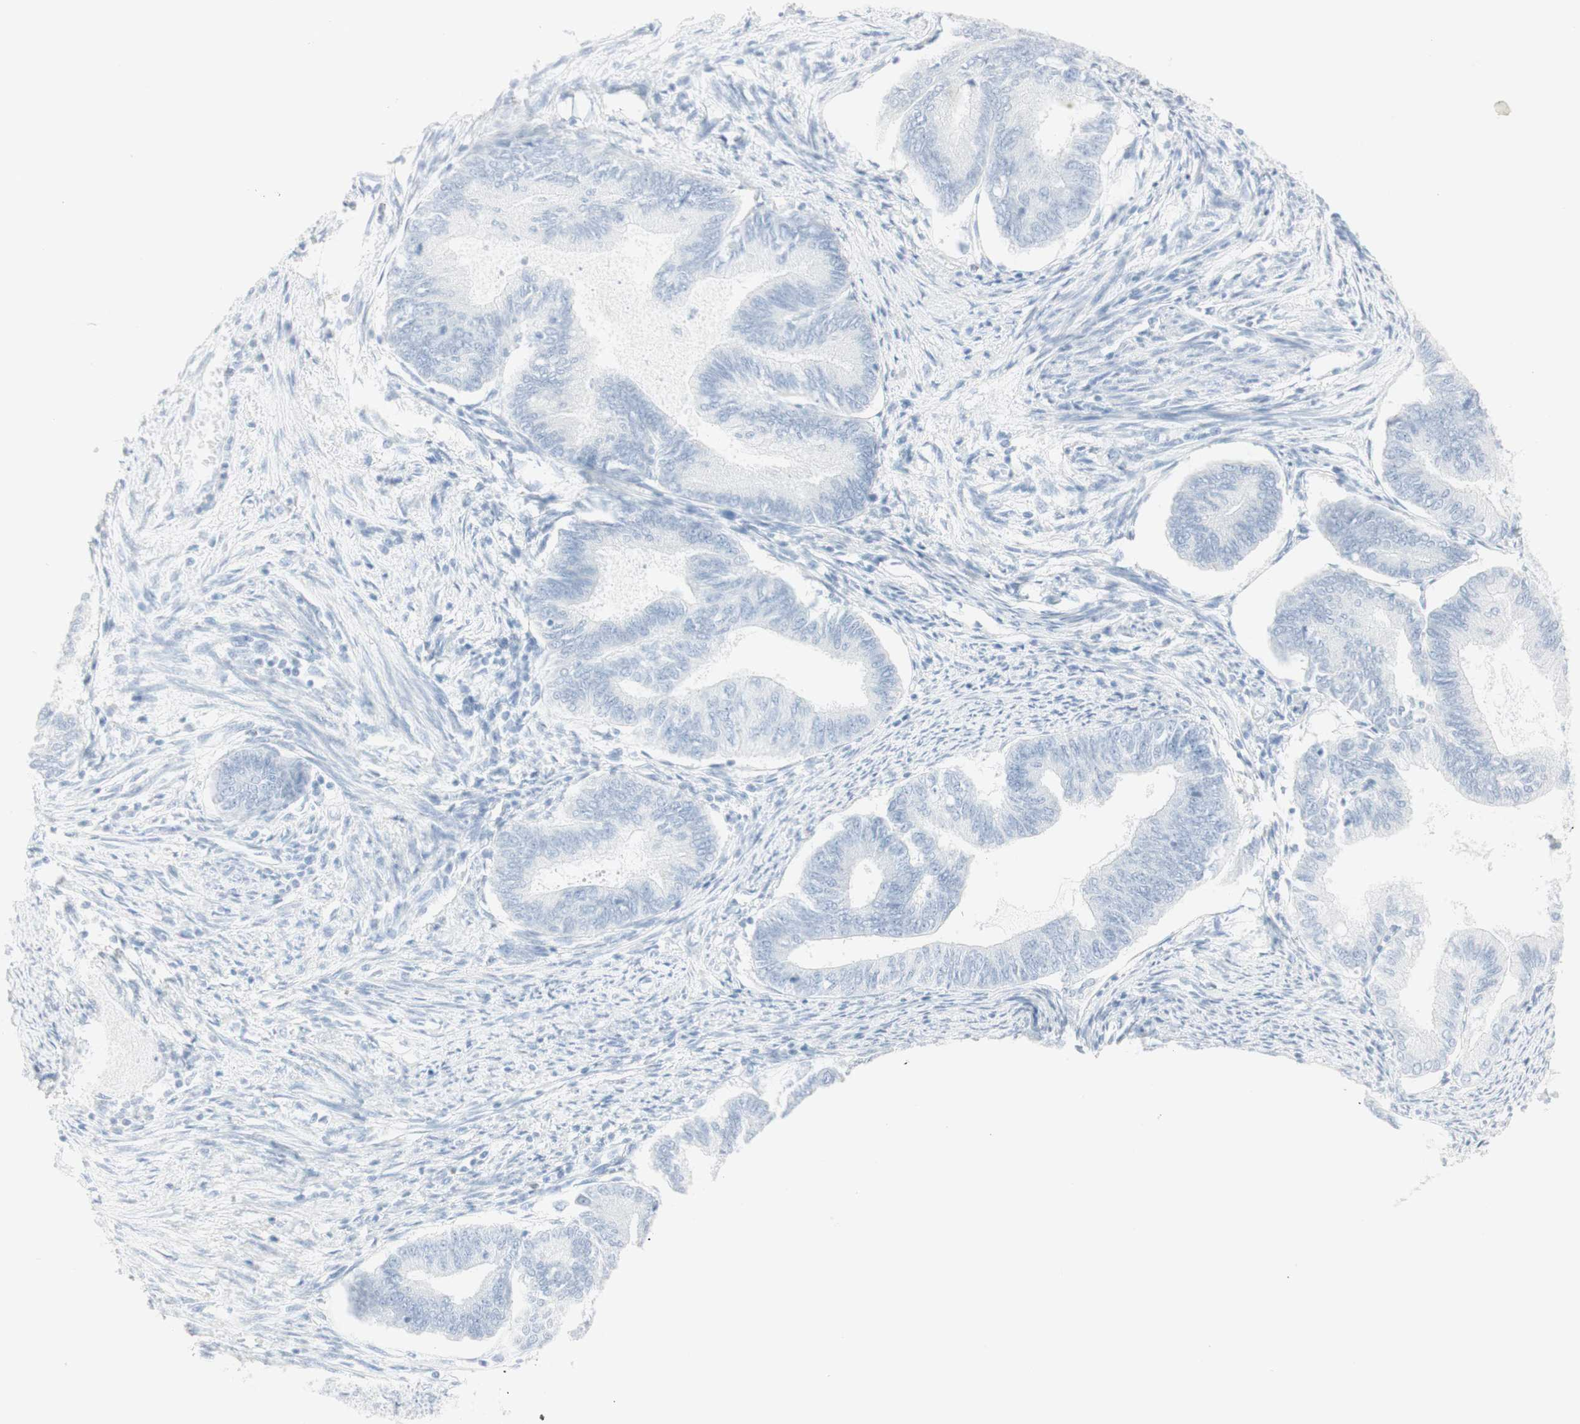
{"staining": {"intensity": "negative", "quantity": "none", "location": "none"}, "tissue": "endometrial cancer", "cell_type": "Tumor cells", "image_type": "cancer", "snomed": [{"axis": "morphology", "description": "Adenocarcinoma, NOS"}, {"axis": "topography", "description": "Endometrium"}], "caption": "There is no significant expression in tumor cells of endometrial cancer.", "gene": "NAPSA", "patient": {"sex": "female", "age": 86}}